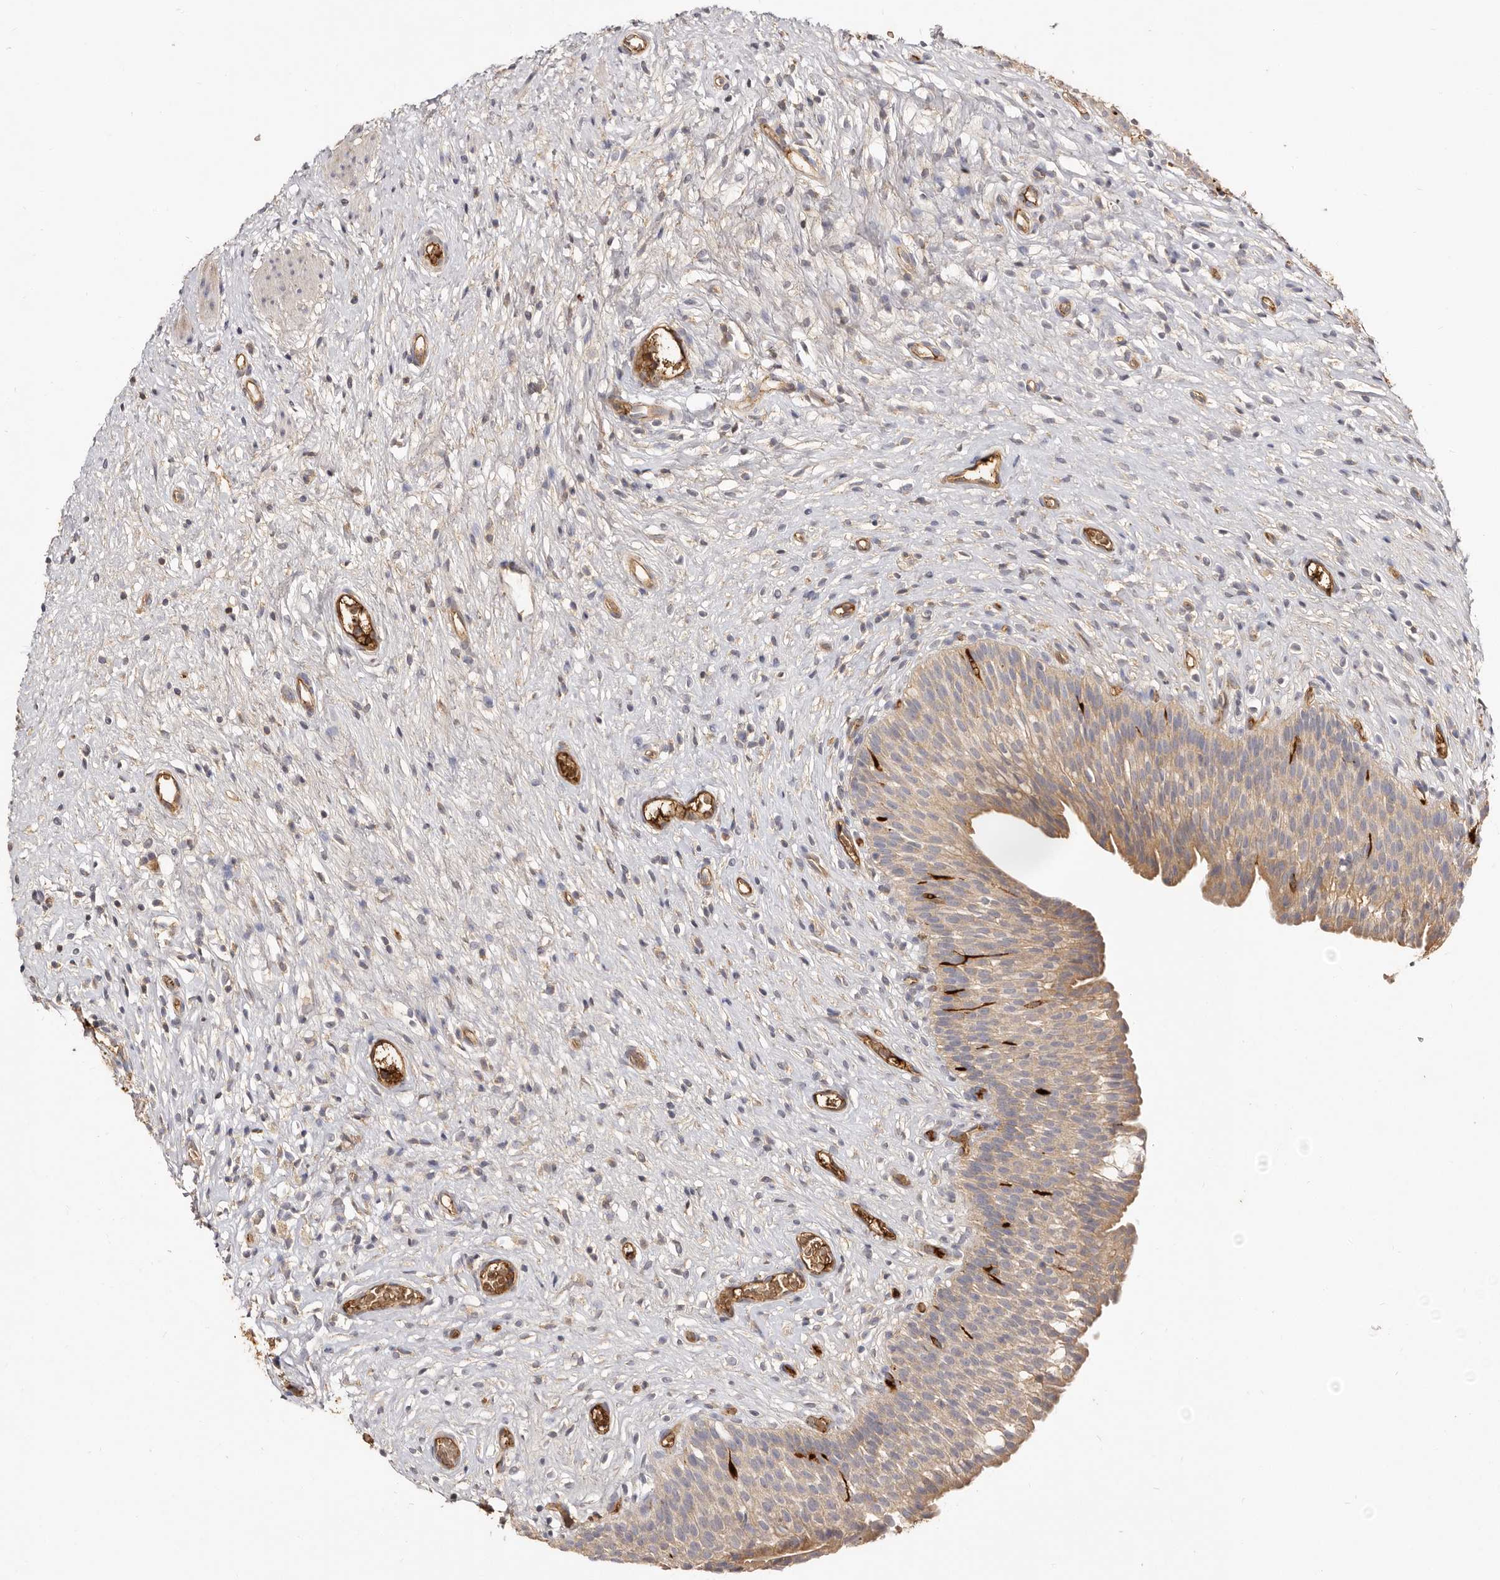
{"staining": {"intensity": "moderate", "quantity": ">75%", "location": "cytoplasmic/membranous"}, "tissue": "urinary bladder", "cell_type": "Urothelial cells", "image_type": "normal", "snomed": [{"axis": "morphology", "description": "Normal tissue, NOS"}, {"axis": "topography", "description": "Urinary bladder"}], "caption": "DAB immunohistochemical staining of unremarkable urinary bladder shows moderate cytoplasmic/membranous protein expression in approximately >75% of urothelial cells.", "gene": "ADAMTS9", "patient": {"sex": "male", "age": 1}}